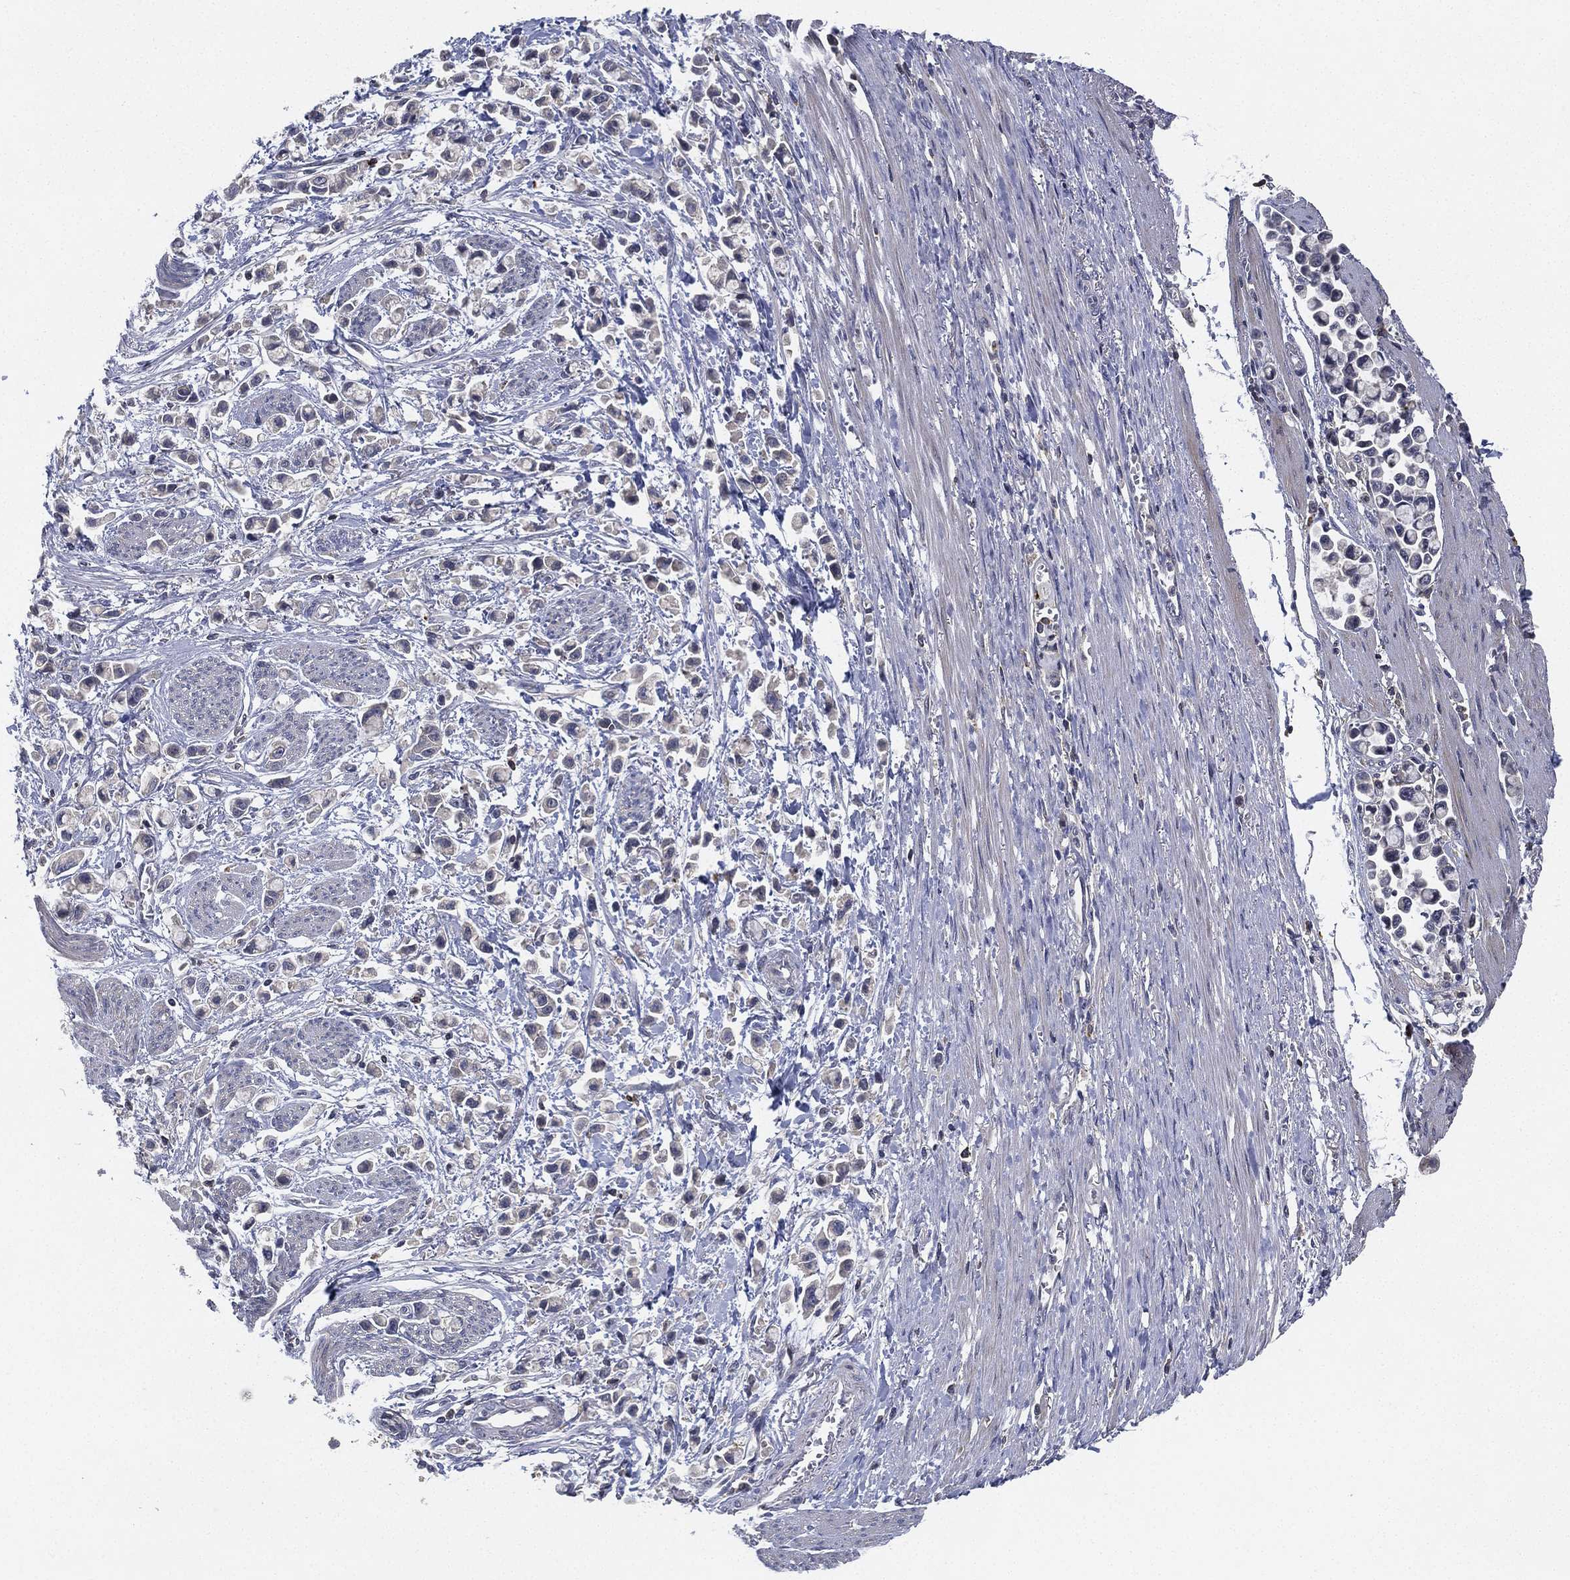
{"staining": {"intensity": "negative", "quantity": "none", "location": "none"}, "tissue": "stomach cancer", "cell_type": "Tumor cells", "image_type": "cancer", "snomed": [{"axis": "morphology", "description": "Adenocarcinoma, NOS"}, {"axis": "topography", "description": "Stomach"}], "caption": "Protein analysis of stomach adenocarcinoma exhibits no significant expression in tumor cells.", "gene": "CFAP251", "patient": {"sex": "female", "age": 81}}